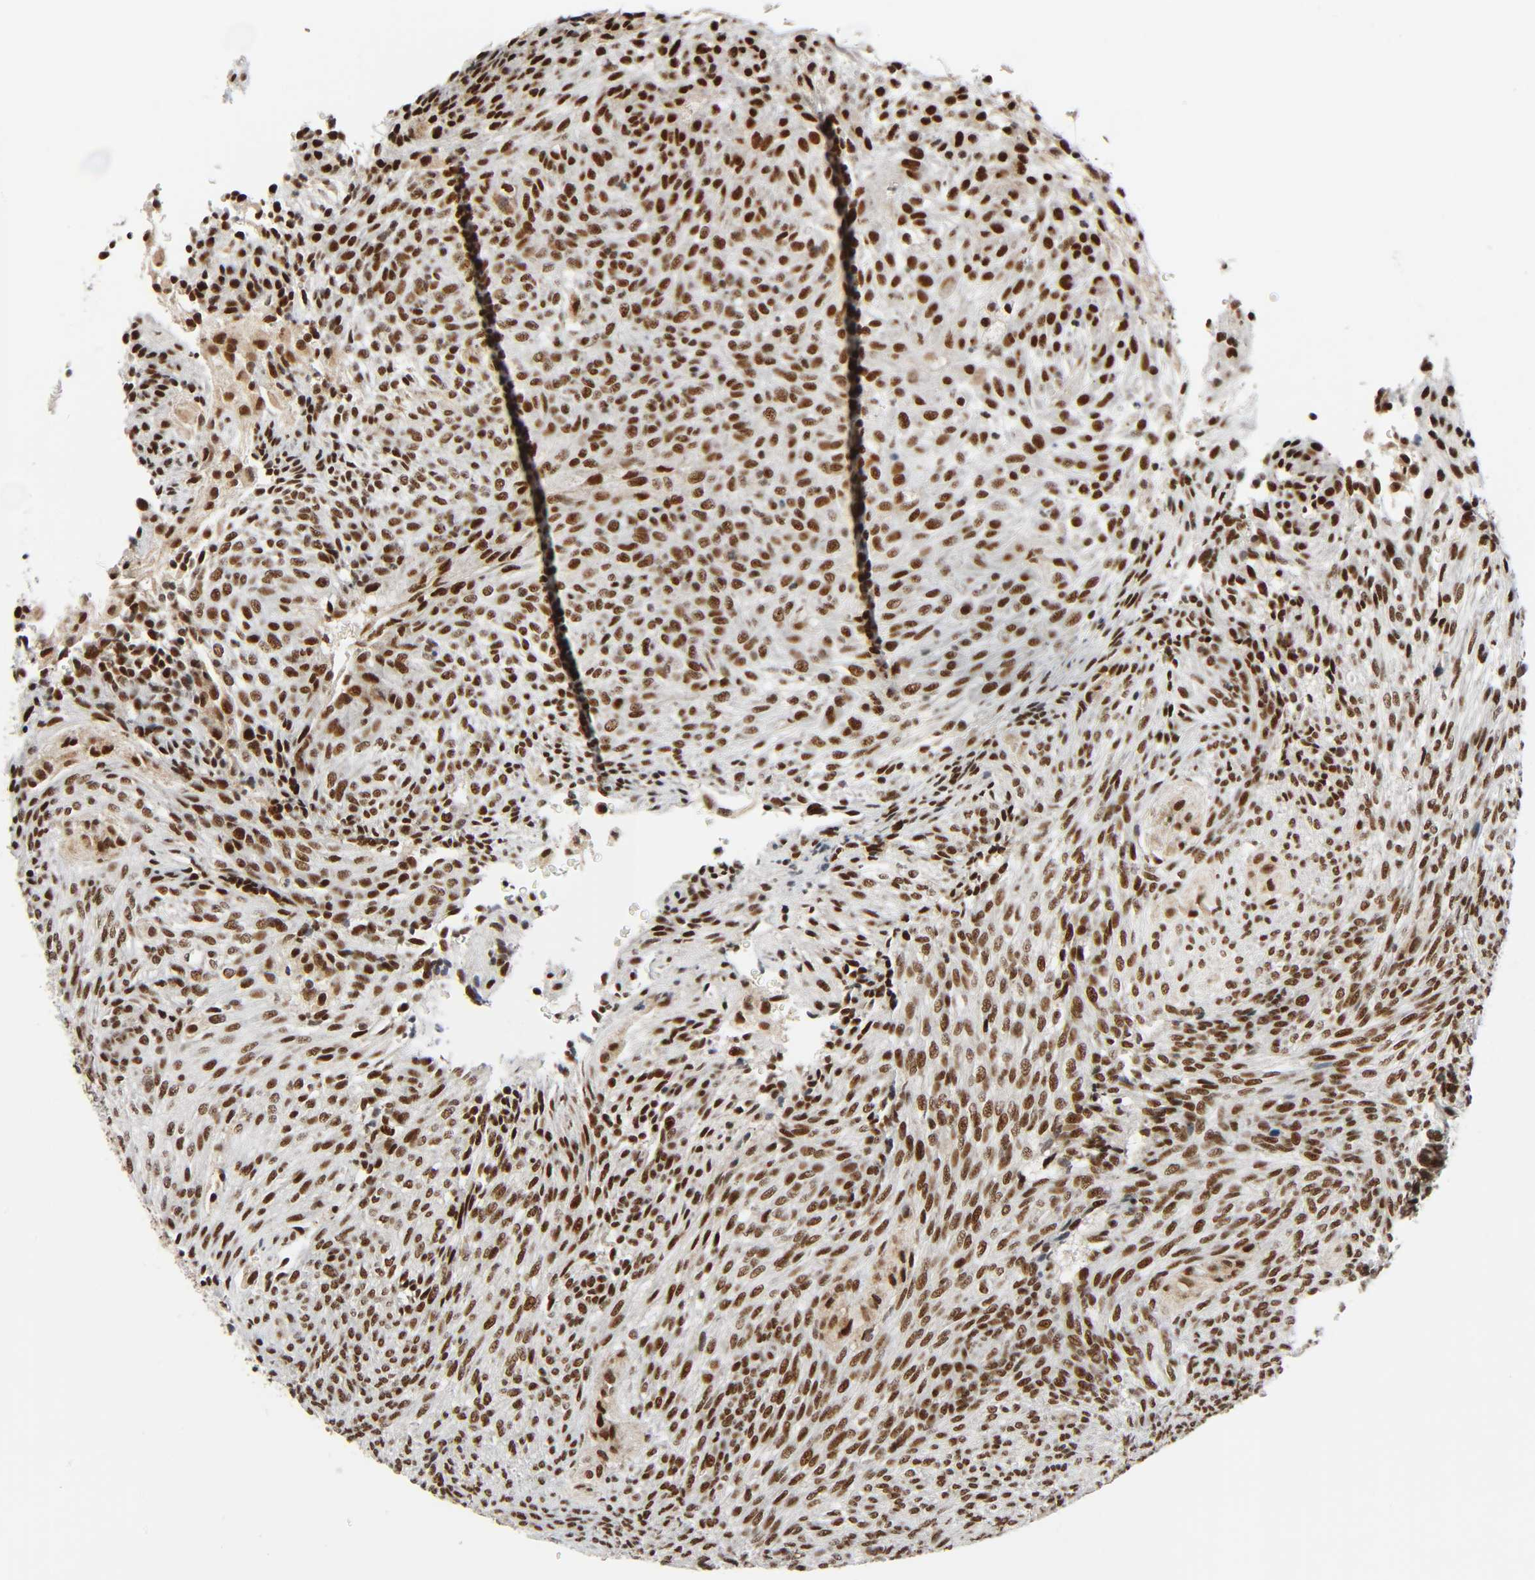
{"staining": {"intensity": "strong", "quantity": ">75%", "location": "nuclear"}, "tissue": "glioma", "cell_type": "Tumor cells", "image_type": "cancer", "snomed": [{"axis": "morphology", "description": "Glioma, malignant, High grade"}, {"axis": "topography", "description": "Cerebral cortex"}], "caption": "High-magnification brightfield microscopy of glioma stained with DAB (3,3'-diaminobenzidine) (brown) and counterstained with hematoxylin (blue). tumor cells exhibit strong nuclear expression is seen in about>75% of cells.", "gene": "CDK9", "patient": {"sex": "female", "age": 55}}